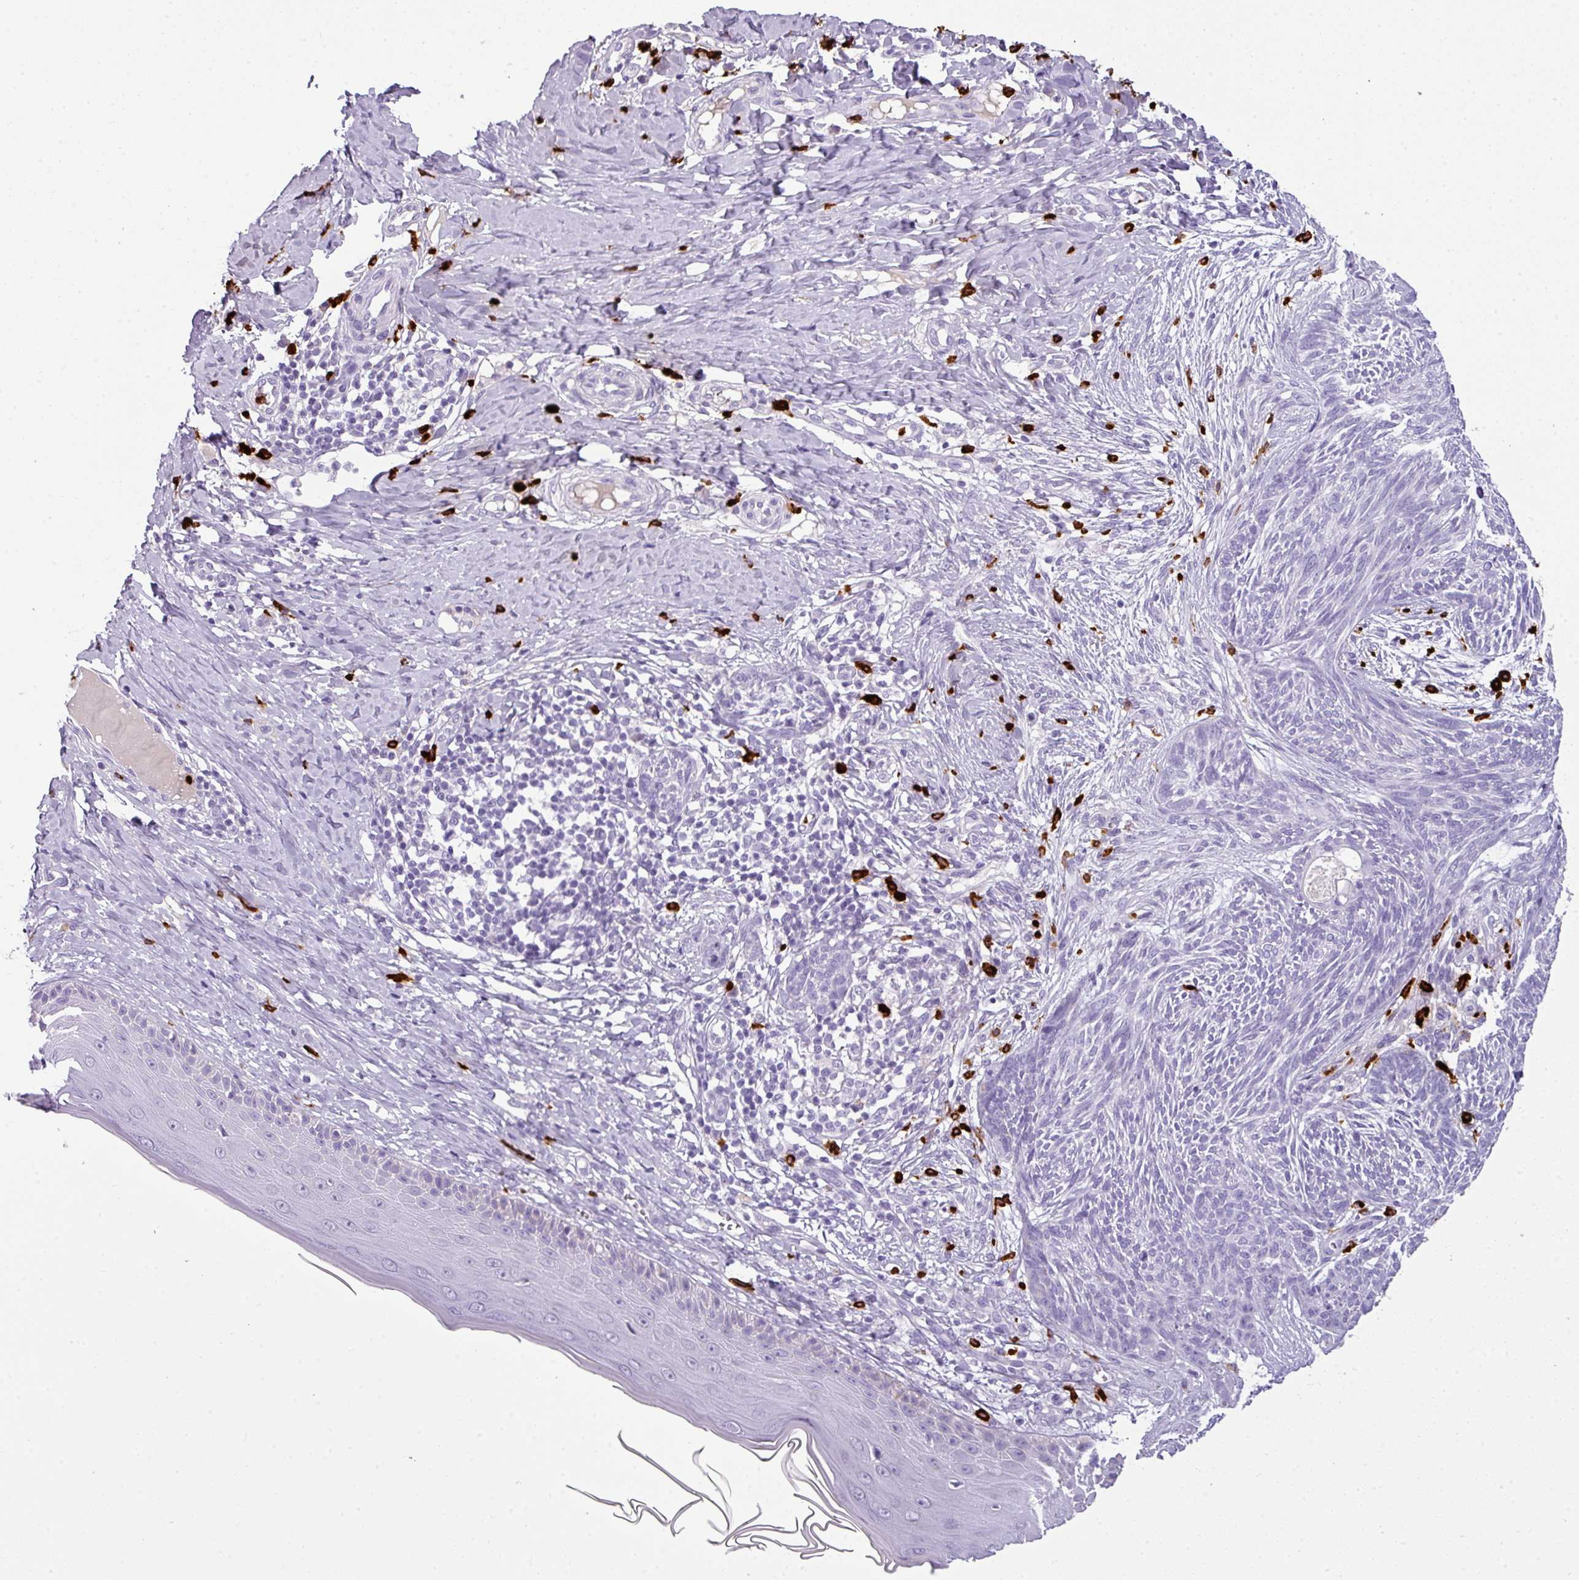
{"staining": {"intensity": "negative", "quantity": "none", "location": "none"}, "tissue": "skin cancer", "cell_type": "Tumor cells", "image_type": "cancer", "snomed": [{"axis": "morphology", "description": "Basal cell carcinoma"}, {"axis": "topography", "description": "Skin"}], "caption": "Immunohistochemistry (IHC) histopathology image of skin cancer (basal cell carcinoma) stained for a protein (brown), which exhibits no staining in tumor cells.", "gene": "CTSG", "patient": {"sex": "male", "age": 73}}